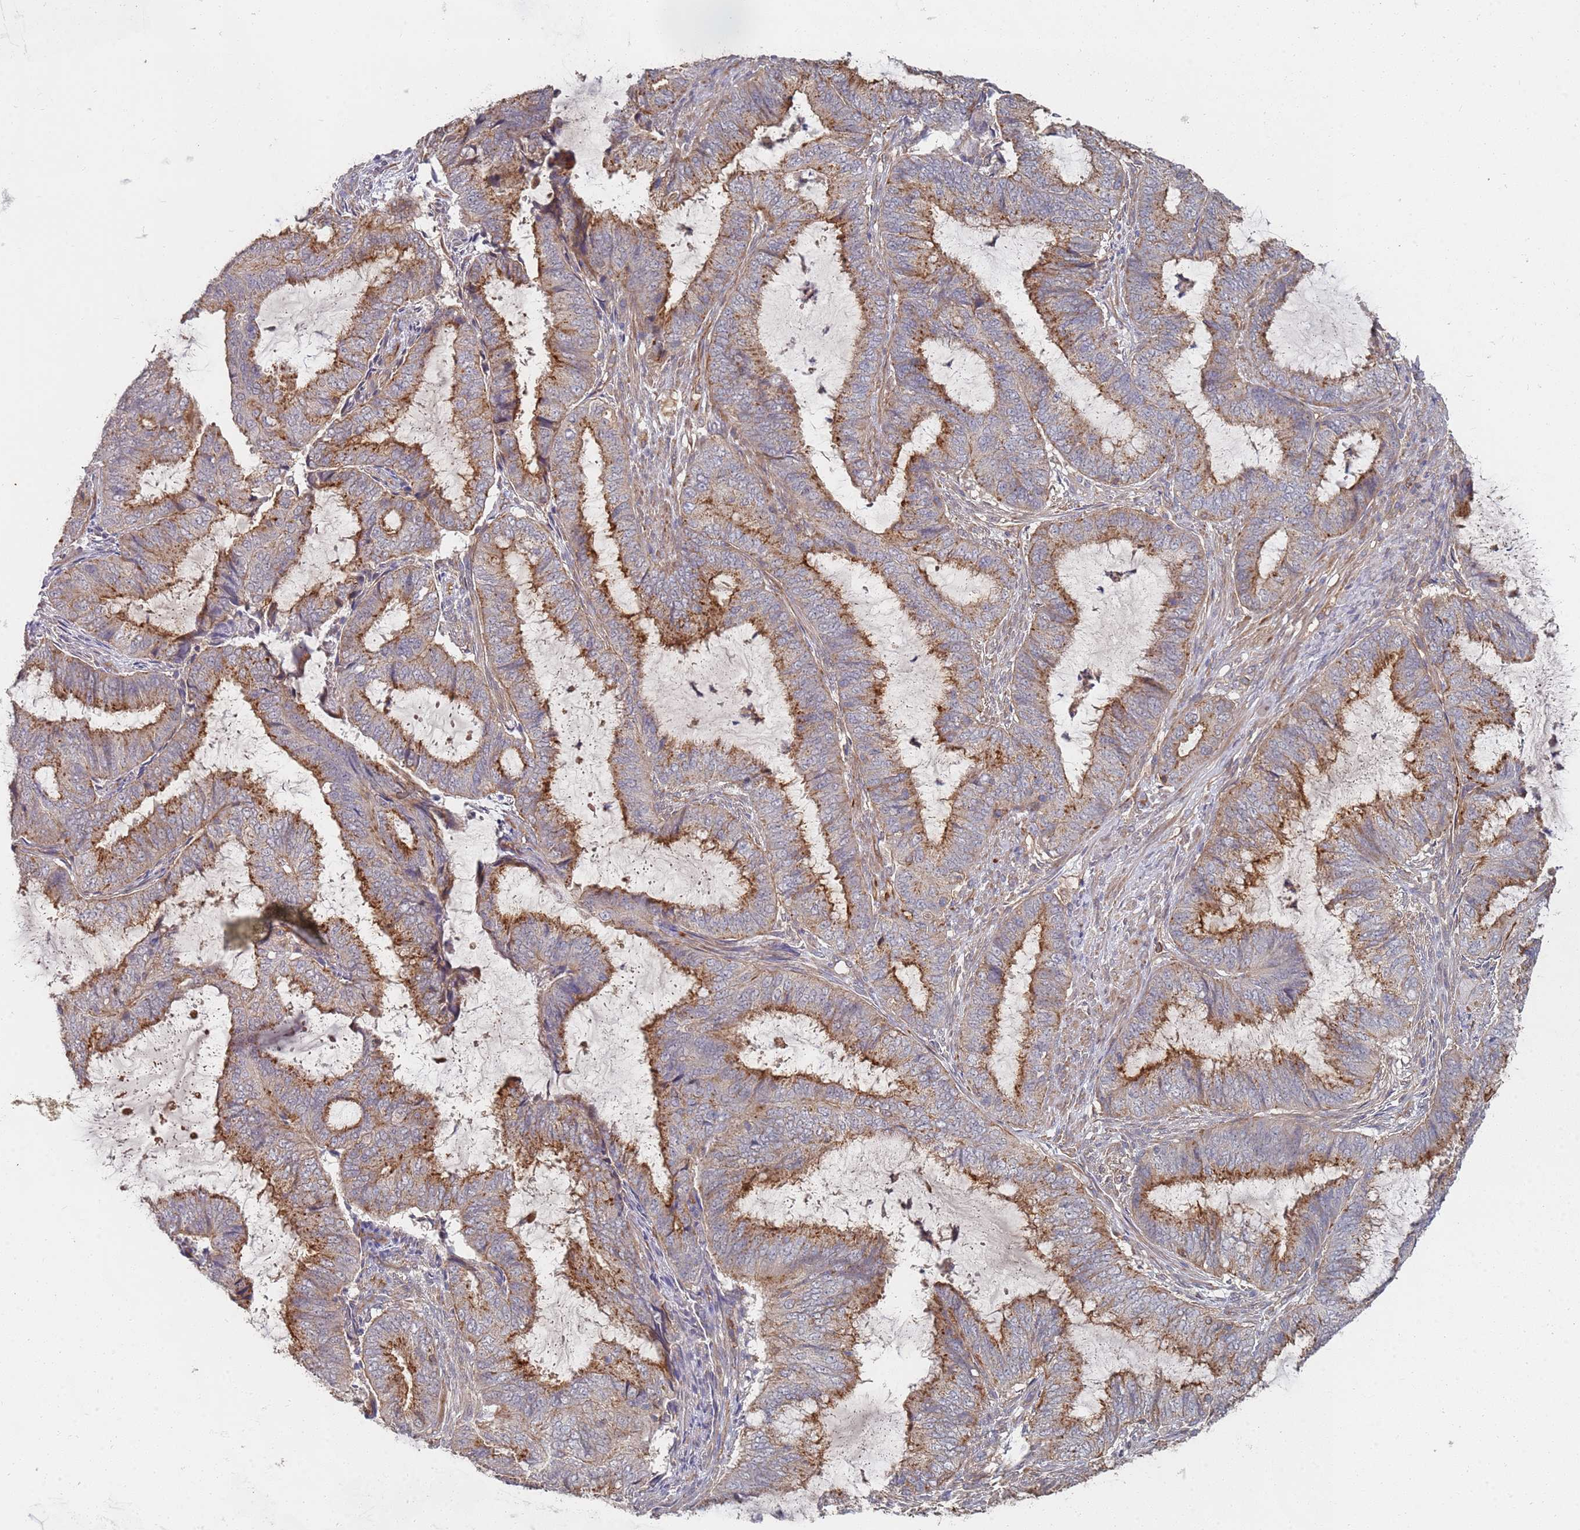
{"staining": {"intensity": "moderate", "quantity": ">75%", "location": "cytoplasmic/membranous"}, "tissue": "endometrial cancer", "cell_type": "Tumor cells", "image_type": "cancer", "snomed": [{"axis": "morphology", "description": "Adenocarcinoma, NOS"}, {"axis": "topography", "description": "Endometrium"}], "caption": "A photomicrograph of human endometrial cancer (adenocarcinoma) stained for a protein reveals moderate cytoplasmic/membranous brown staining in tumor cells. Immunohistochemistry (ihc) stains the protein of interest in brown and the nuclei are stained blue.", "gene": "ABCB6", "patient": {"sex": "female", "age": 51}}